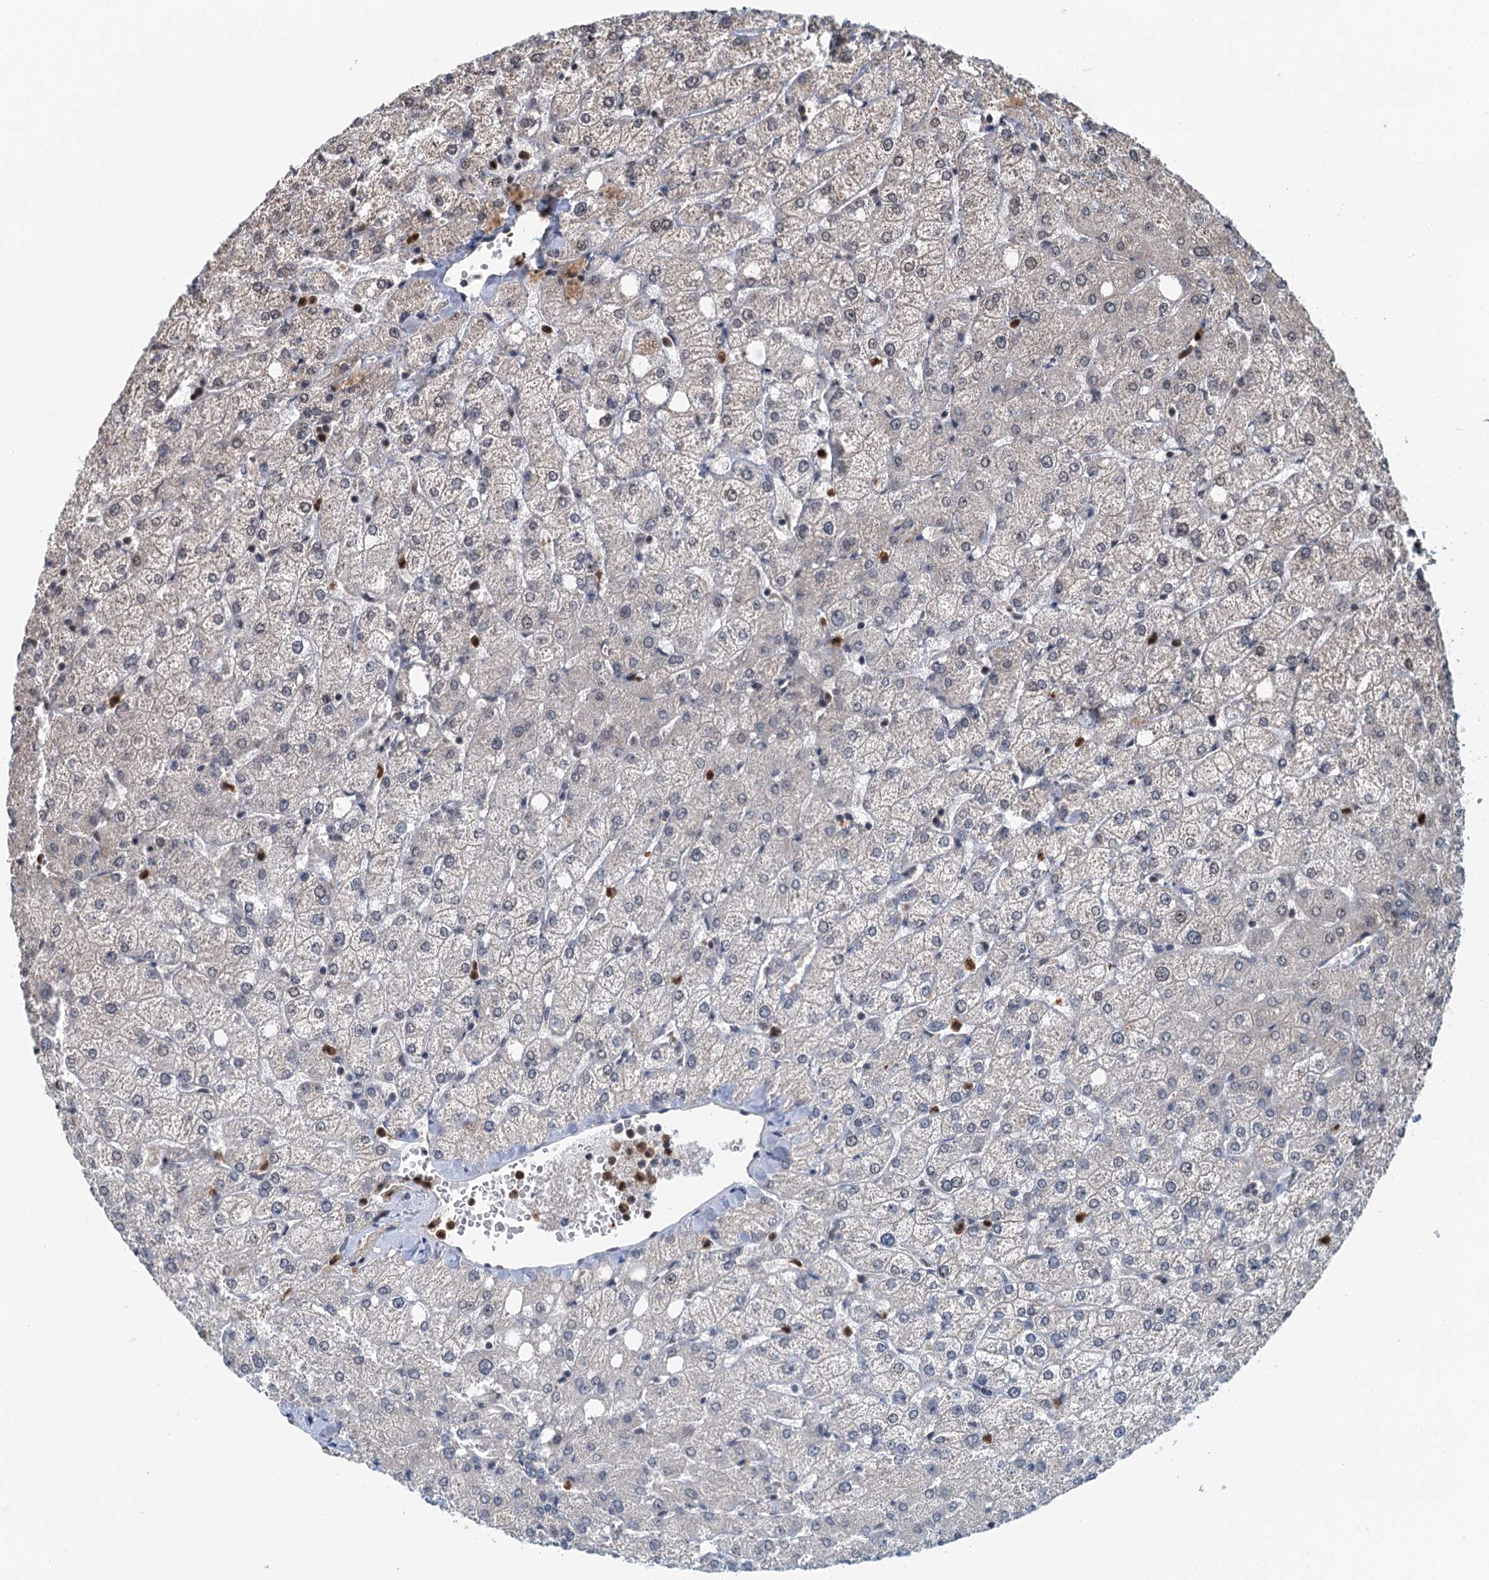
{"staining": {"intensity": "negative", "quantity": "none", "location": "none"}, "tissue": "liver", "cell_type": "Cholangiocytes", "image_type": "normal", "snomed": [{"axis": "morphology", "description": "Normal tissue, NOS"}, {"axis": "topography", "description": "Liver"}], "caption": "This is a micrograph of immunohistochemistry staining of benign liver, which shows no staining in cholangiocytes.", "gene": "WHAMM", "patient": {"sex": "female", "age": 54}}